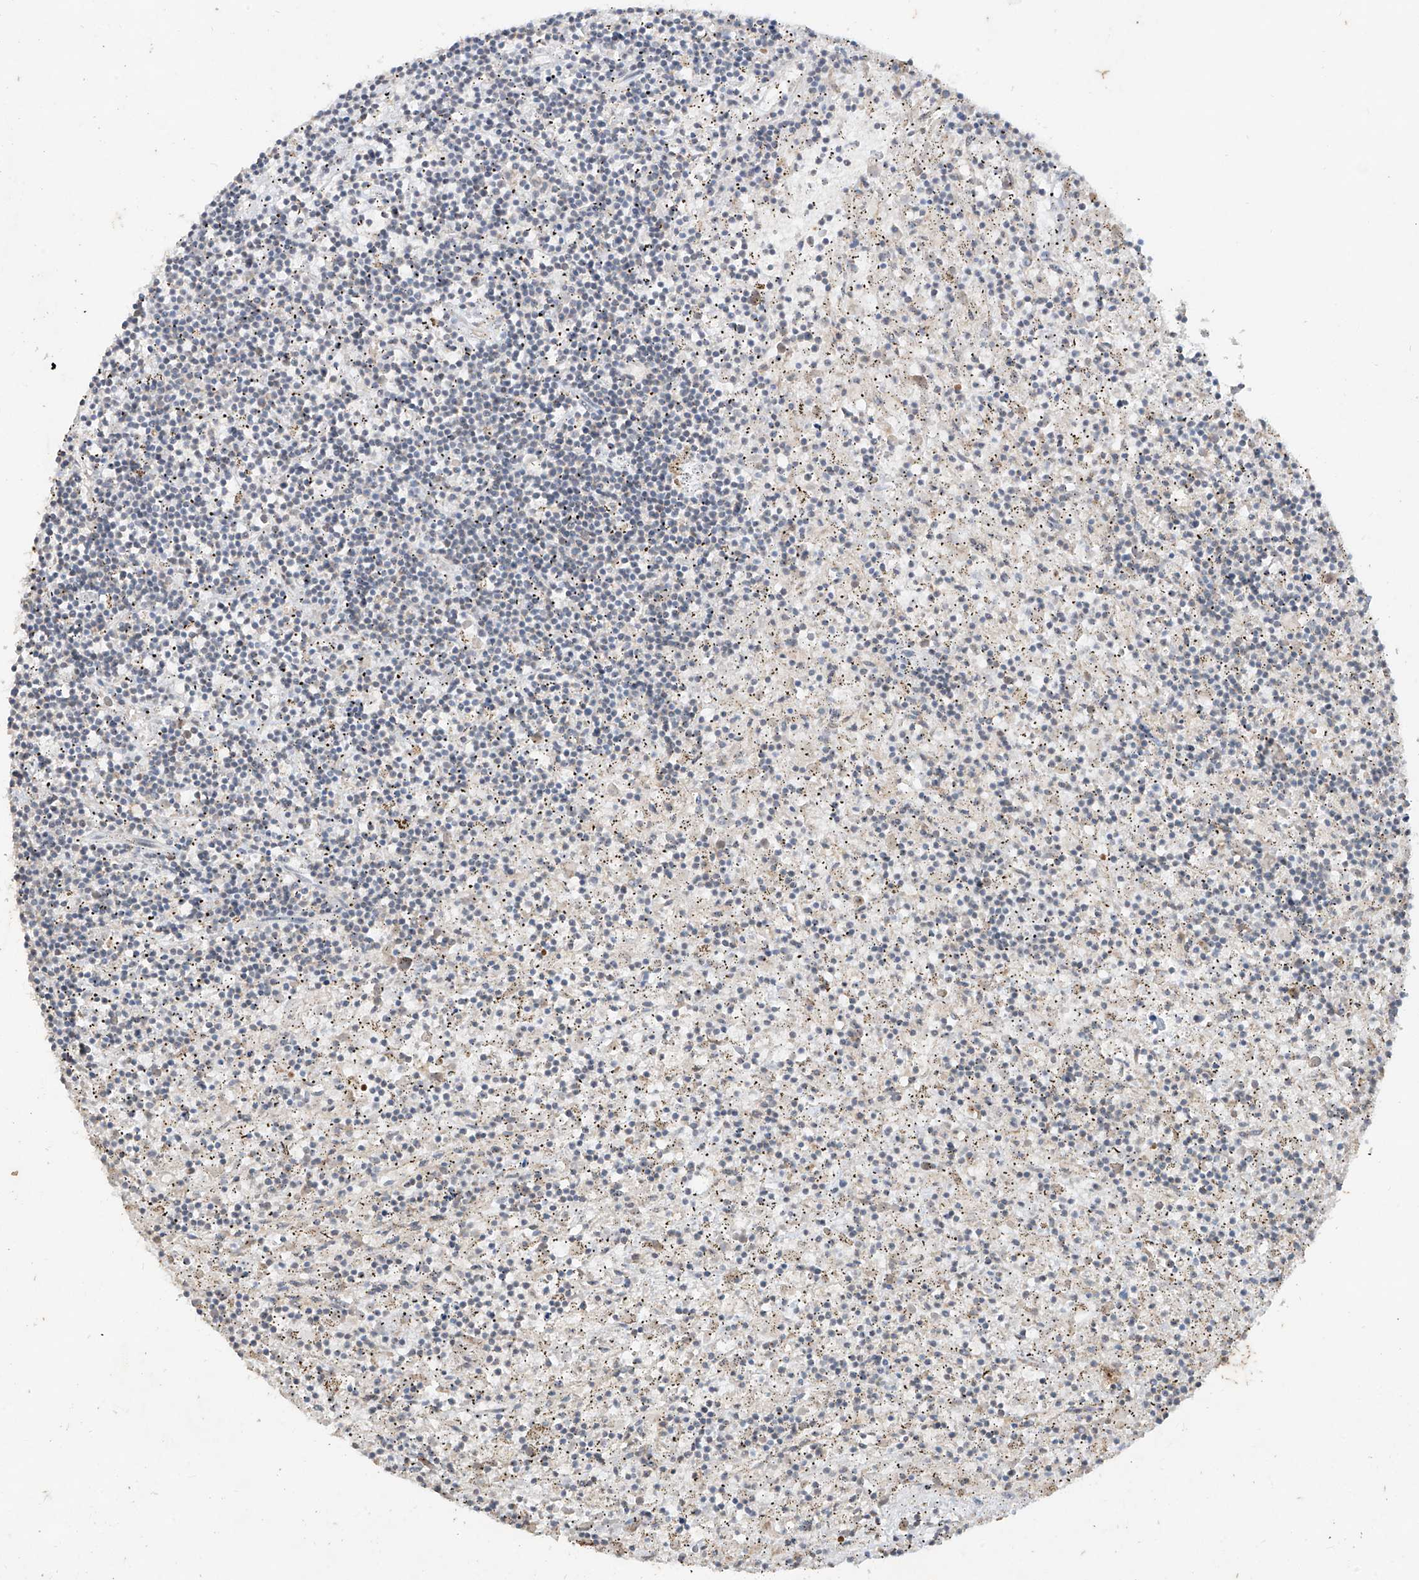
{"staining": {"intensity": "negative", "quantity": "none", "location": "none"}, "tissue": "lymphoma", "cell_type": "Tumor cells", "image_type": "cancer", "snomed": [{"axis": "morphology", "description": "Malignant lymphoma, non-Hodgkin's type, Low grade"}, {"axis": "topography", "description": "Spleen"}], "caption": "A photomicrograph of human low-grade malignant lymphoma, non-Hodgkin's type is negative for staining in tumor cells.", "gene": "MTUS2", "patient": {"sex": "male", "age": 76}}